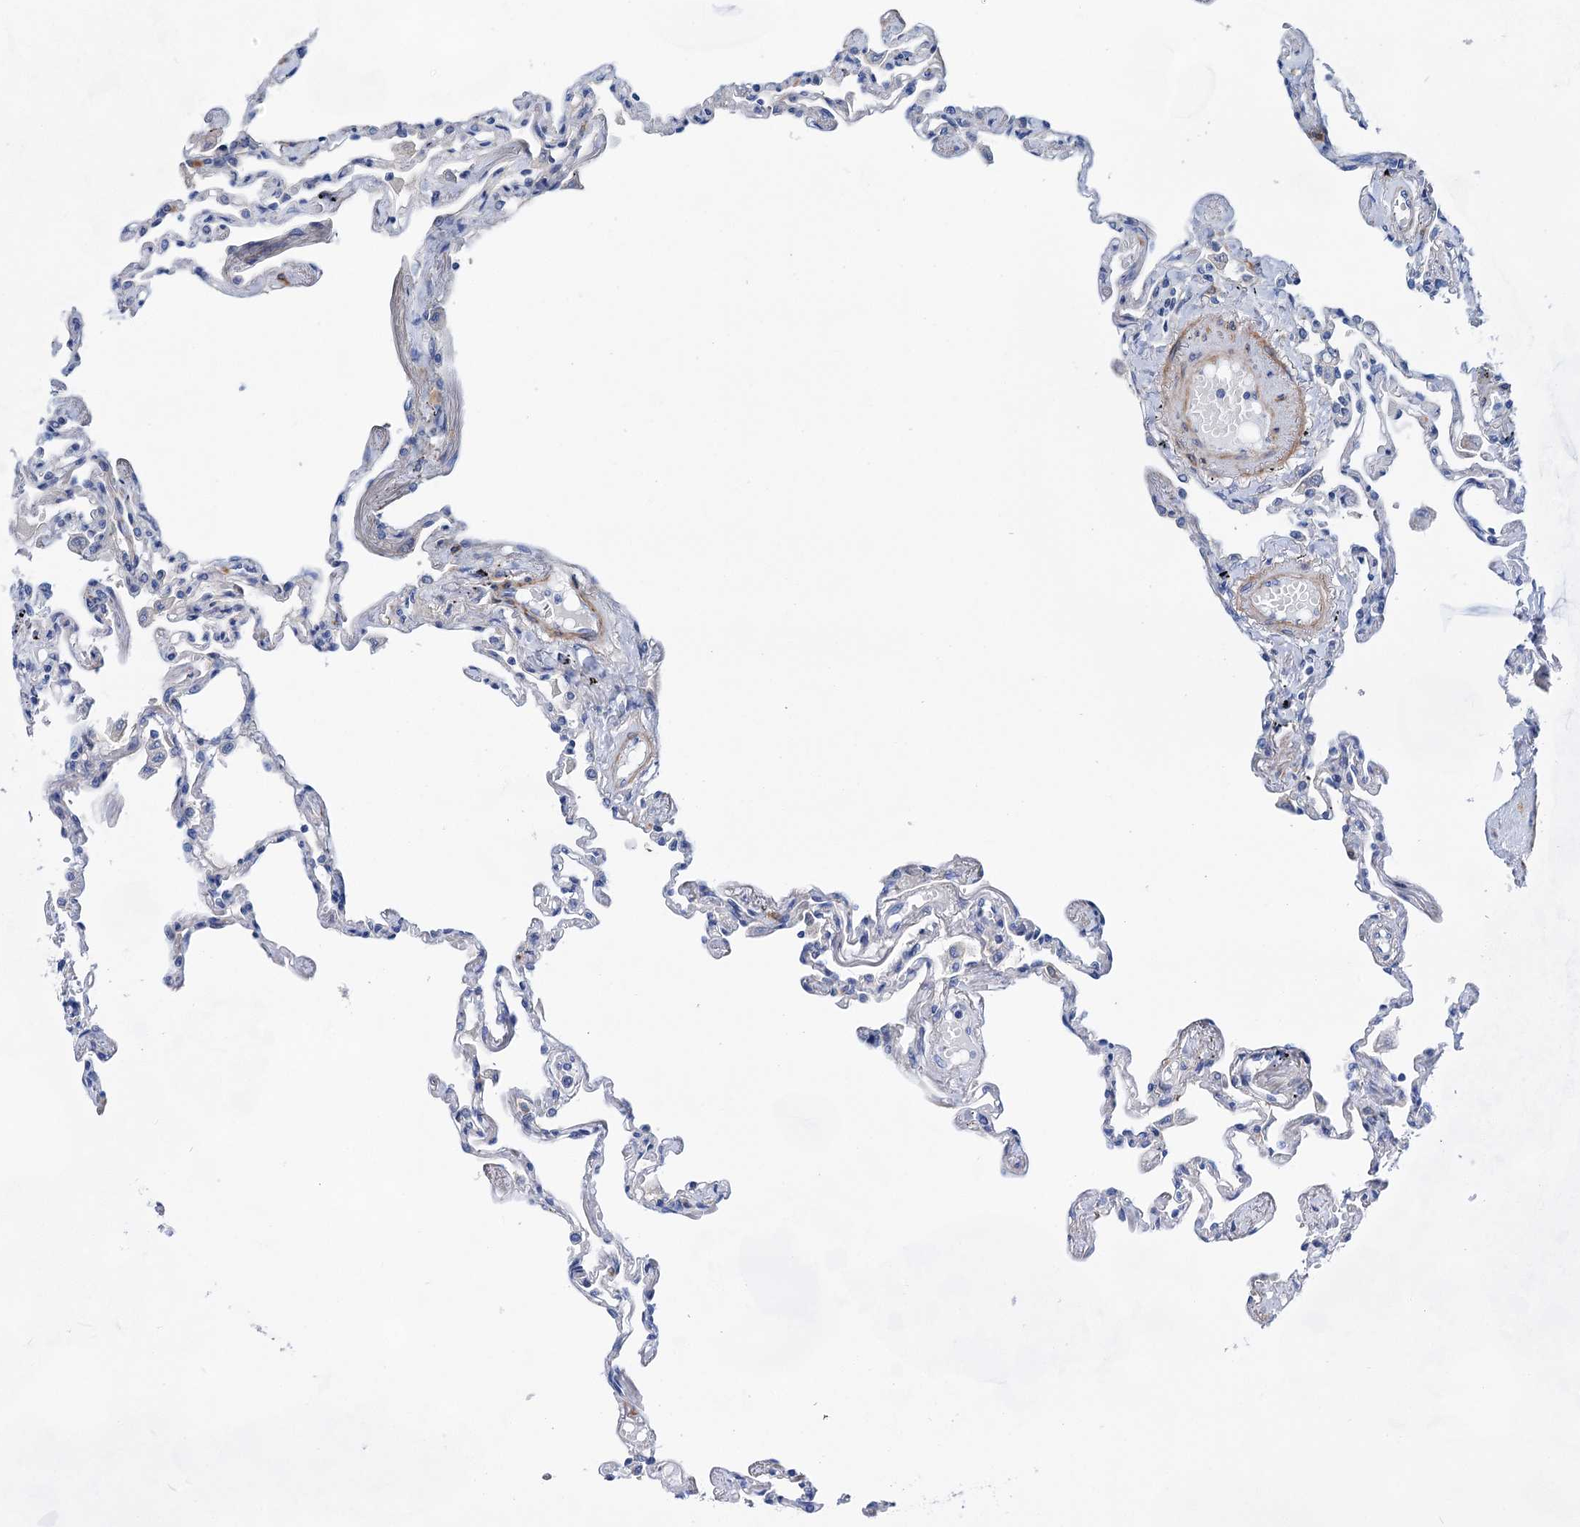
{"staining": {"intensity": "negative", "quantity": "none", "location": "none"}, "tissue": "lung", "cell_type": "Alveolar cells", "image_type": "normal", "snomed": [{"axis": "morphology", "description": "Normal tissue, NOS"}, {"axis": "topography", "description": "Lung"}], "caption": "Human lung stained for a protein using immunohistochemistry exhibits no expression in alveolar cells.", "gene": "GPR155", "patient": {"sex": "female", "age": 67}}